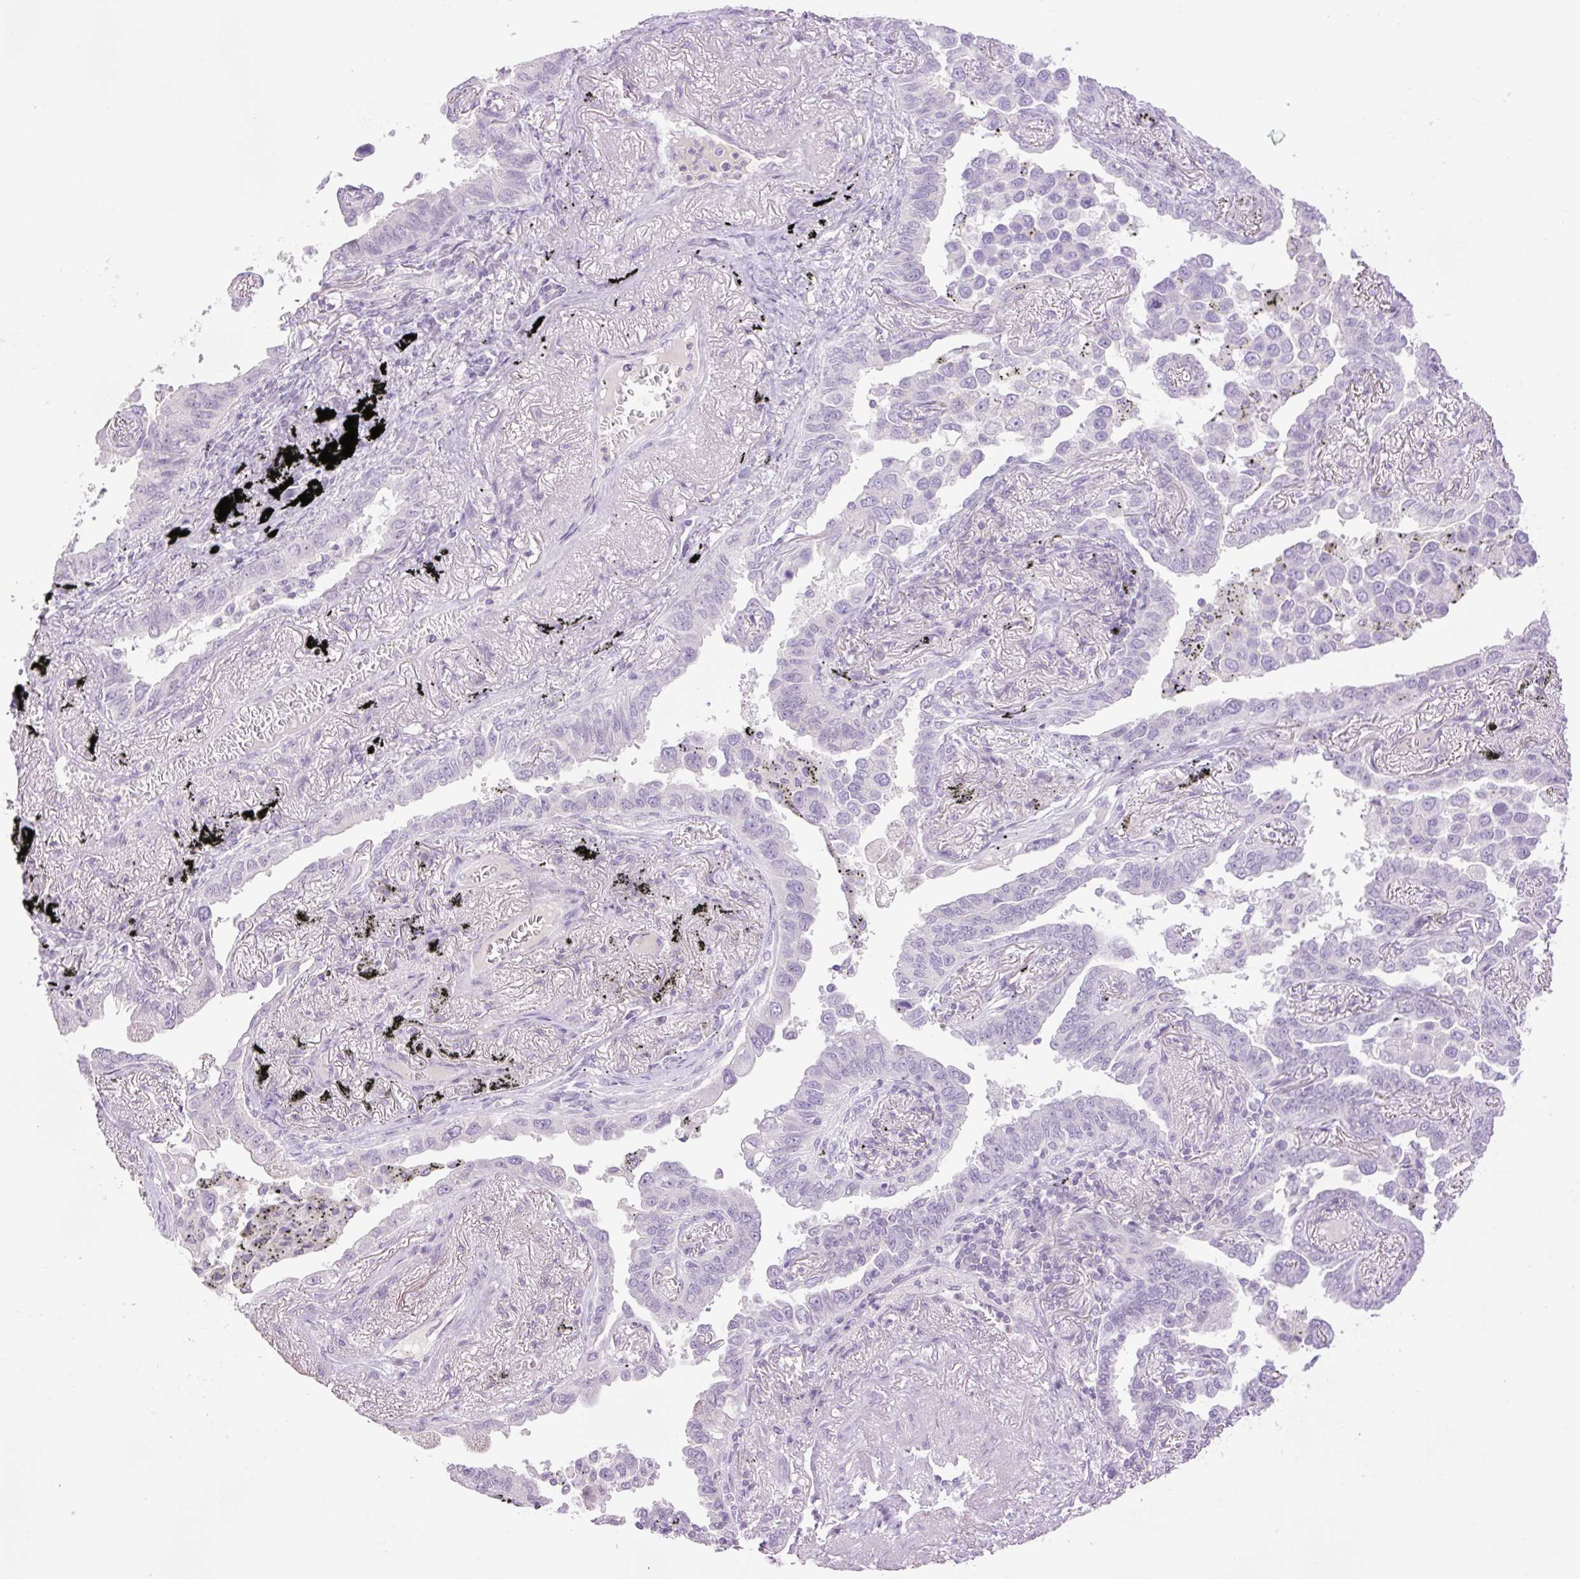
{"staining": {"intensity": "negative", "quantity": "none", "location": "none"}, "tissue": "lung cancer", "cell_type": "Tumor cells", "image_type": "cancer", "snomed": [{"axis": "morphology", "description": "Adenocarcinoma, NOS"}, {"axis": "topography", "description": "Lung"}], "caption": "Immunohistochemistry image of neoplastic tissue: human lung cancer (adenocarcinoma) stained with DAB (3,3'-diaminobenzidine) demonstrates no significant protein expression in tumor cells. (DAB immunohistochemistry with hematoxylin counter stain).", "gene": "TBX15", "patient": {"sex": "male", "age": 67}}